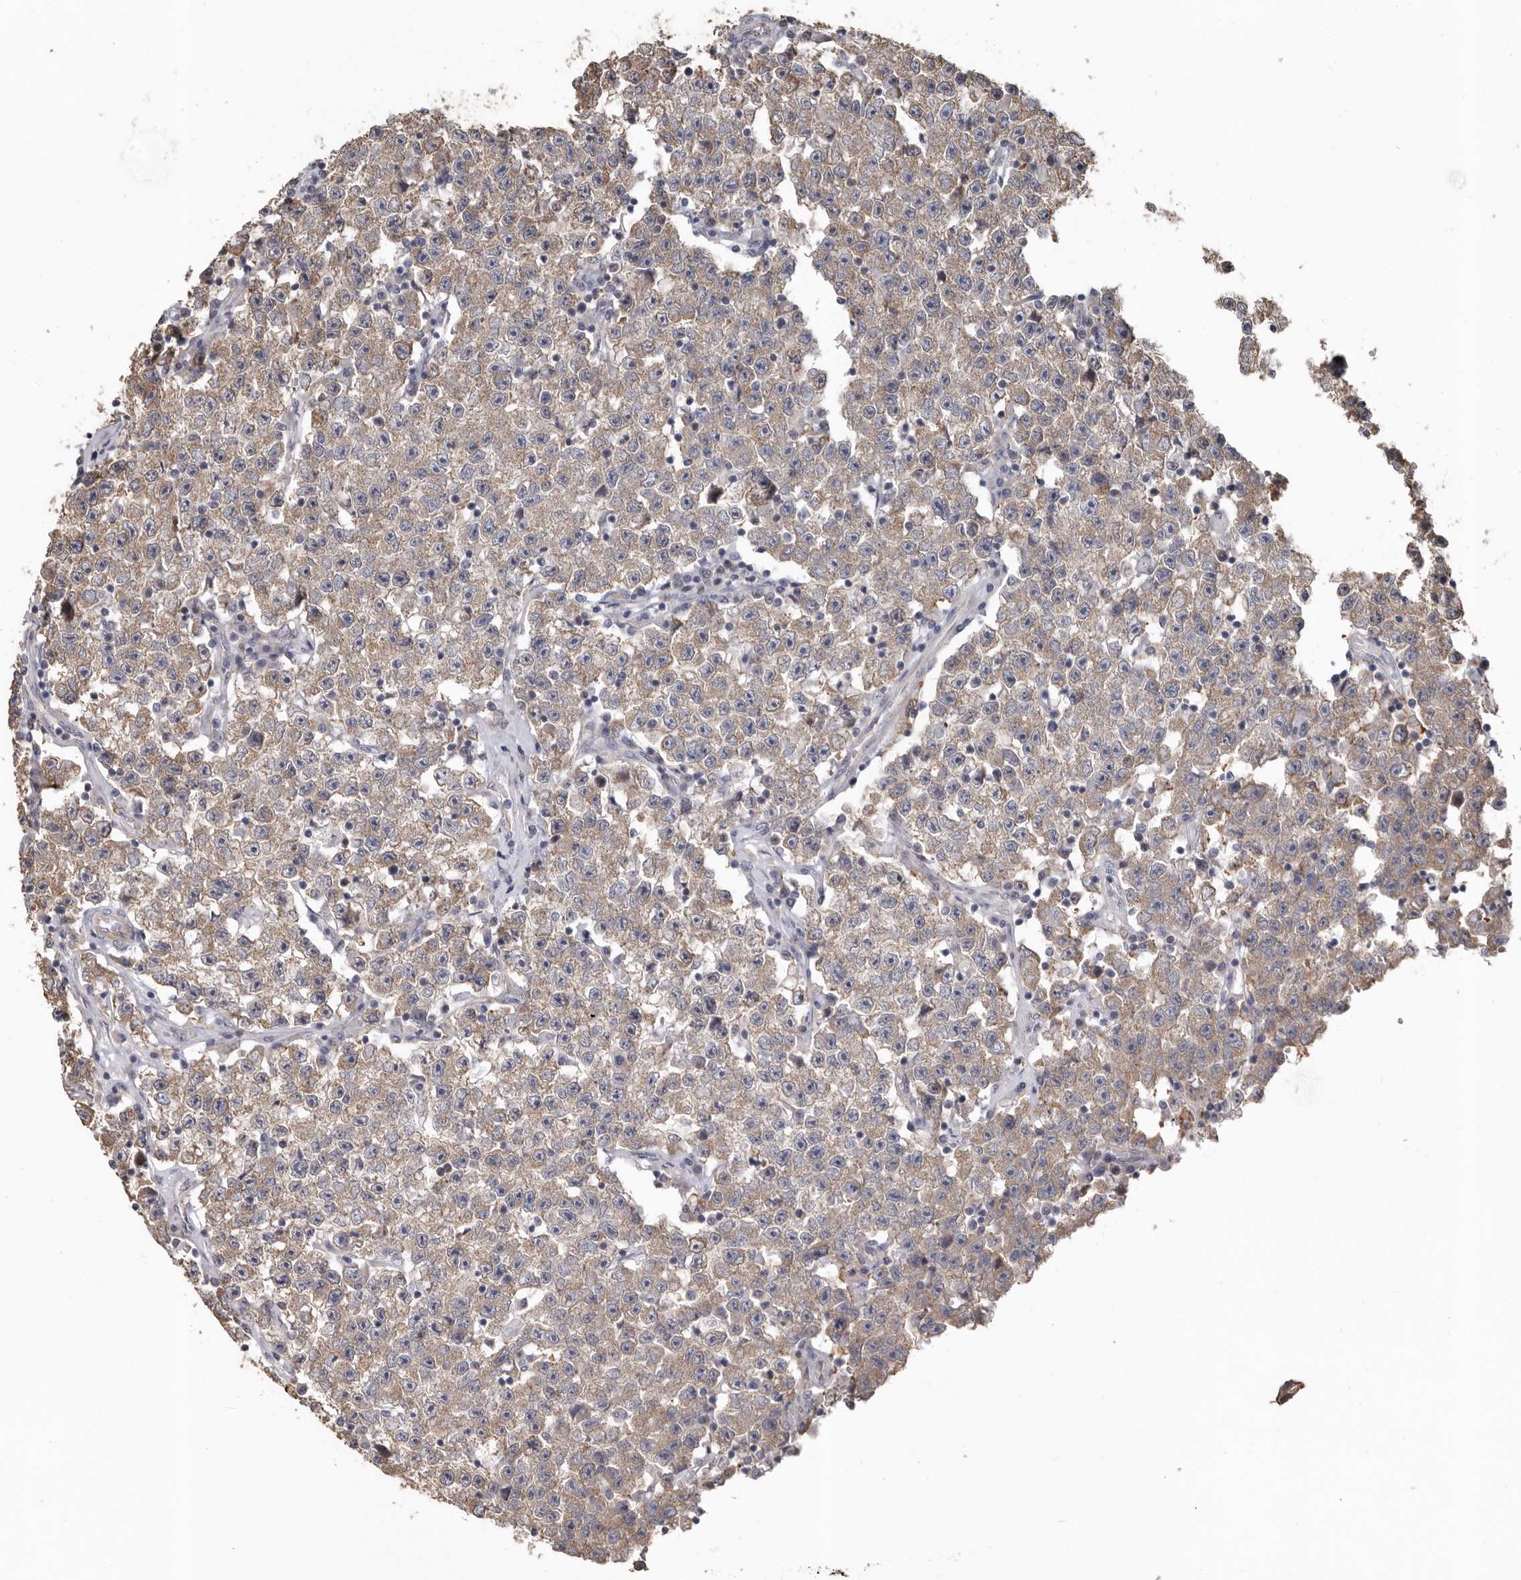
{"staining": {"intensity": "weak", "quantity": "25%-75%", "location": "cytoplasmic/membranous"}, "tissue": "testis cancer", "cell_type": "Tumor cells", "image_type": "cancer", "snomed": [{"axis": "morphology", "description": "Seminoma, NOS"}, {"axis": "topography", "description": "Testis"}], "caption": "Testis seminoma stained for a protein shows weak cytoplasmic/membranous positivity in tumor cells. (brown staining indicates protein expression, while blue staining denotes nuclei).", "gene": "LRGUK", "patient": {"sex": "male", "age": 22}}